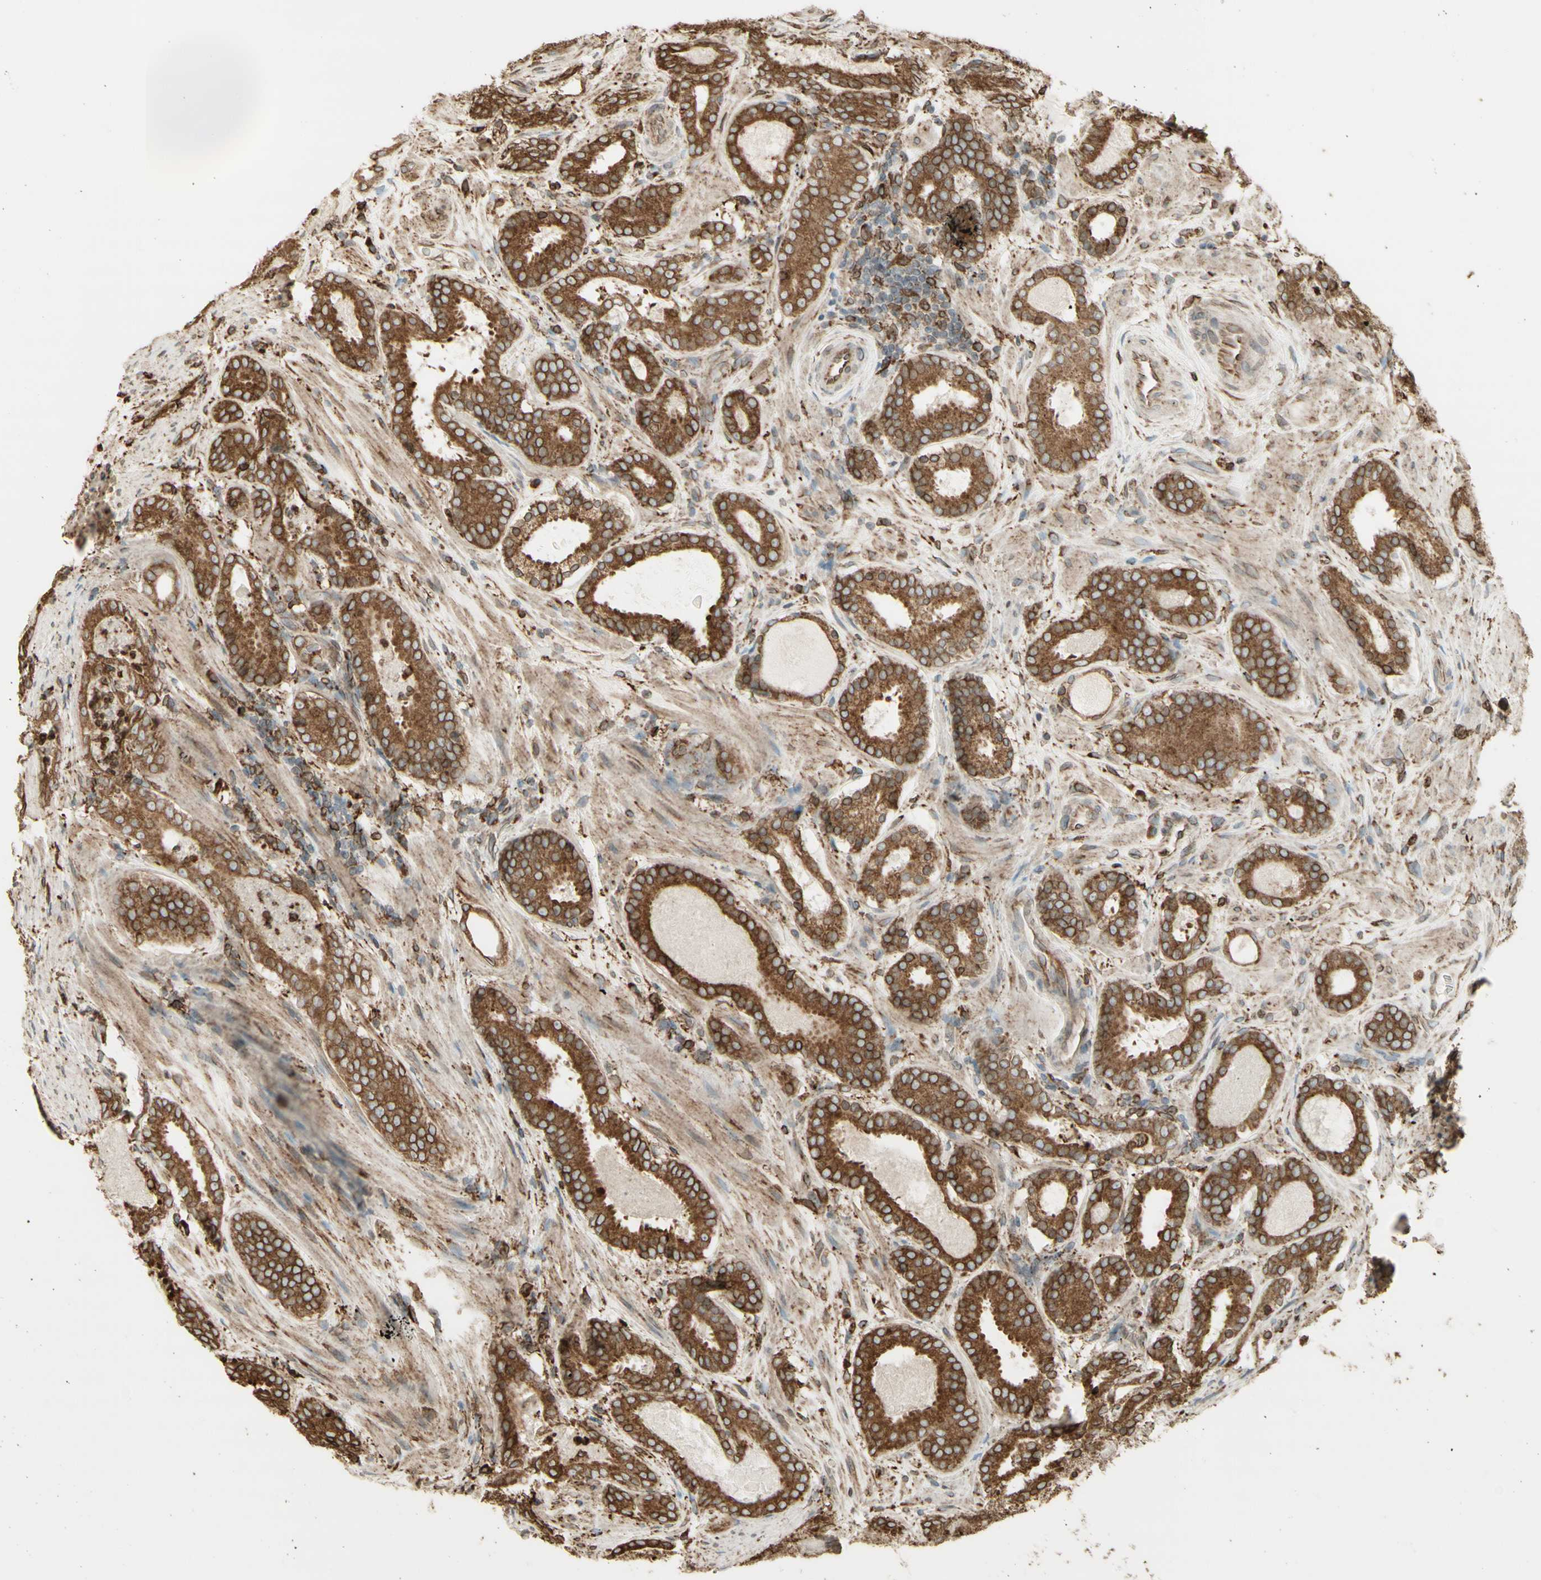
{"staining": {"intensity": "moderate", "quantity": ">75%", "location": "cytoplasmic/membranous"}, "tissue": "prostate cancer", "cell_type": "Tumor cells", "image_type": "cancer", "snomed": [{"axis": "morphology", "description": "Adenocarcinoma, Low grade"}, {"axis": "topography", "description": "Prostate"}], "caption": "Prostate cancer (adenocarcinoma (low-grade)) tissue reveals moderate cytoplasmic/membranous staining in approximately >75% of tumor cells, visualized by immunohistochemistry.", "gene": "CANX", "patient": {"sex": "male", "age": 69}}